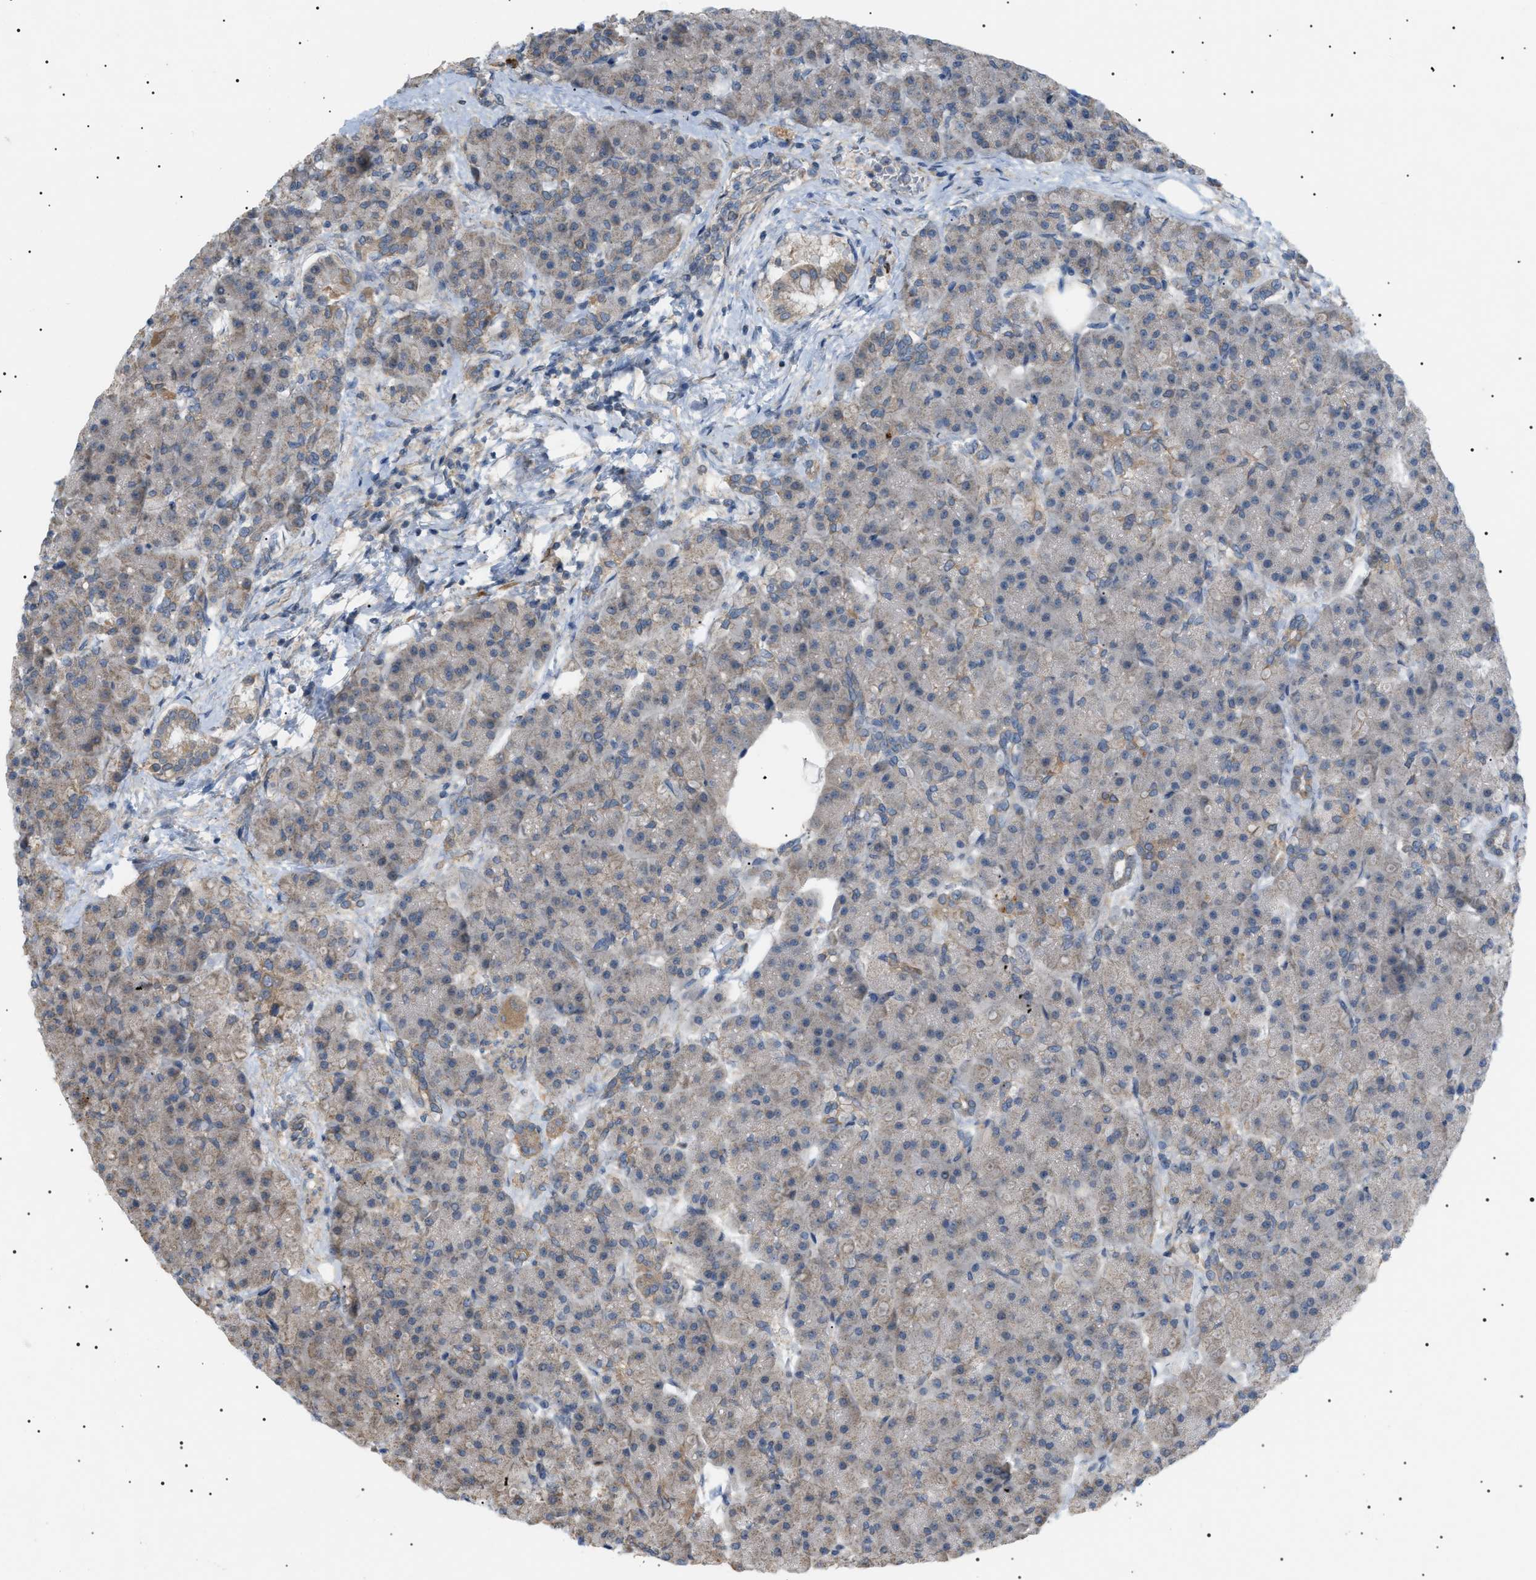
{"staining": {"intensity": "weak", "quantity": "25%-75%", "location": "cytoplasmic/membranous"}, "tissue": "pancreas", "cell_type": "Exocrine glandular cells", "image_type": "normal", "snomed": [{"axis": "morphology", "description": "Normal tissue, NOS"}, {"axis": "topography", "description": "Pancreas"}], "caption": "Immunohistochemistry (IHC) histopathology image of normal pancreas stained for a protein (brown), which demonstrates low levels of weak cytoplasmic/membranous staining in about 25%-75% of exocrine glandular cells.", "gene": "IRS2", "patient": {"sex": "female", "age": 70}}